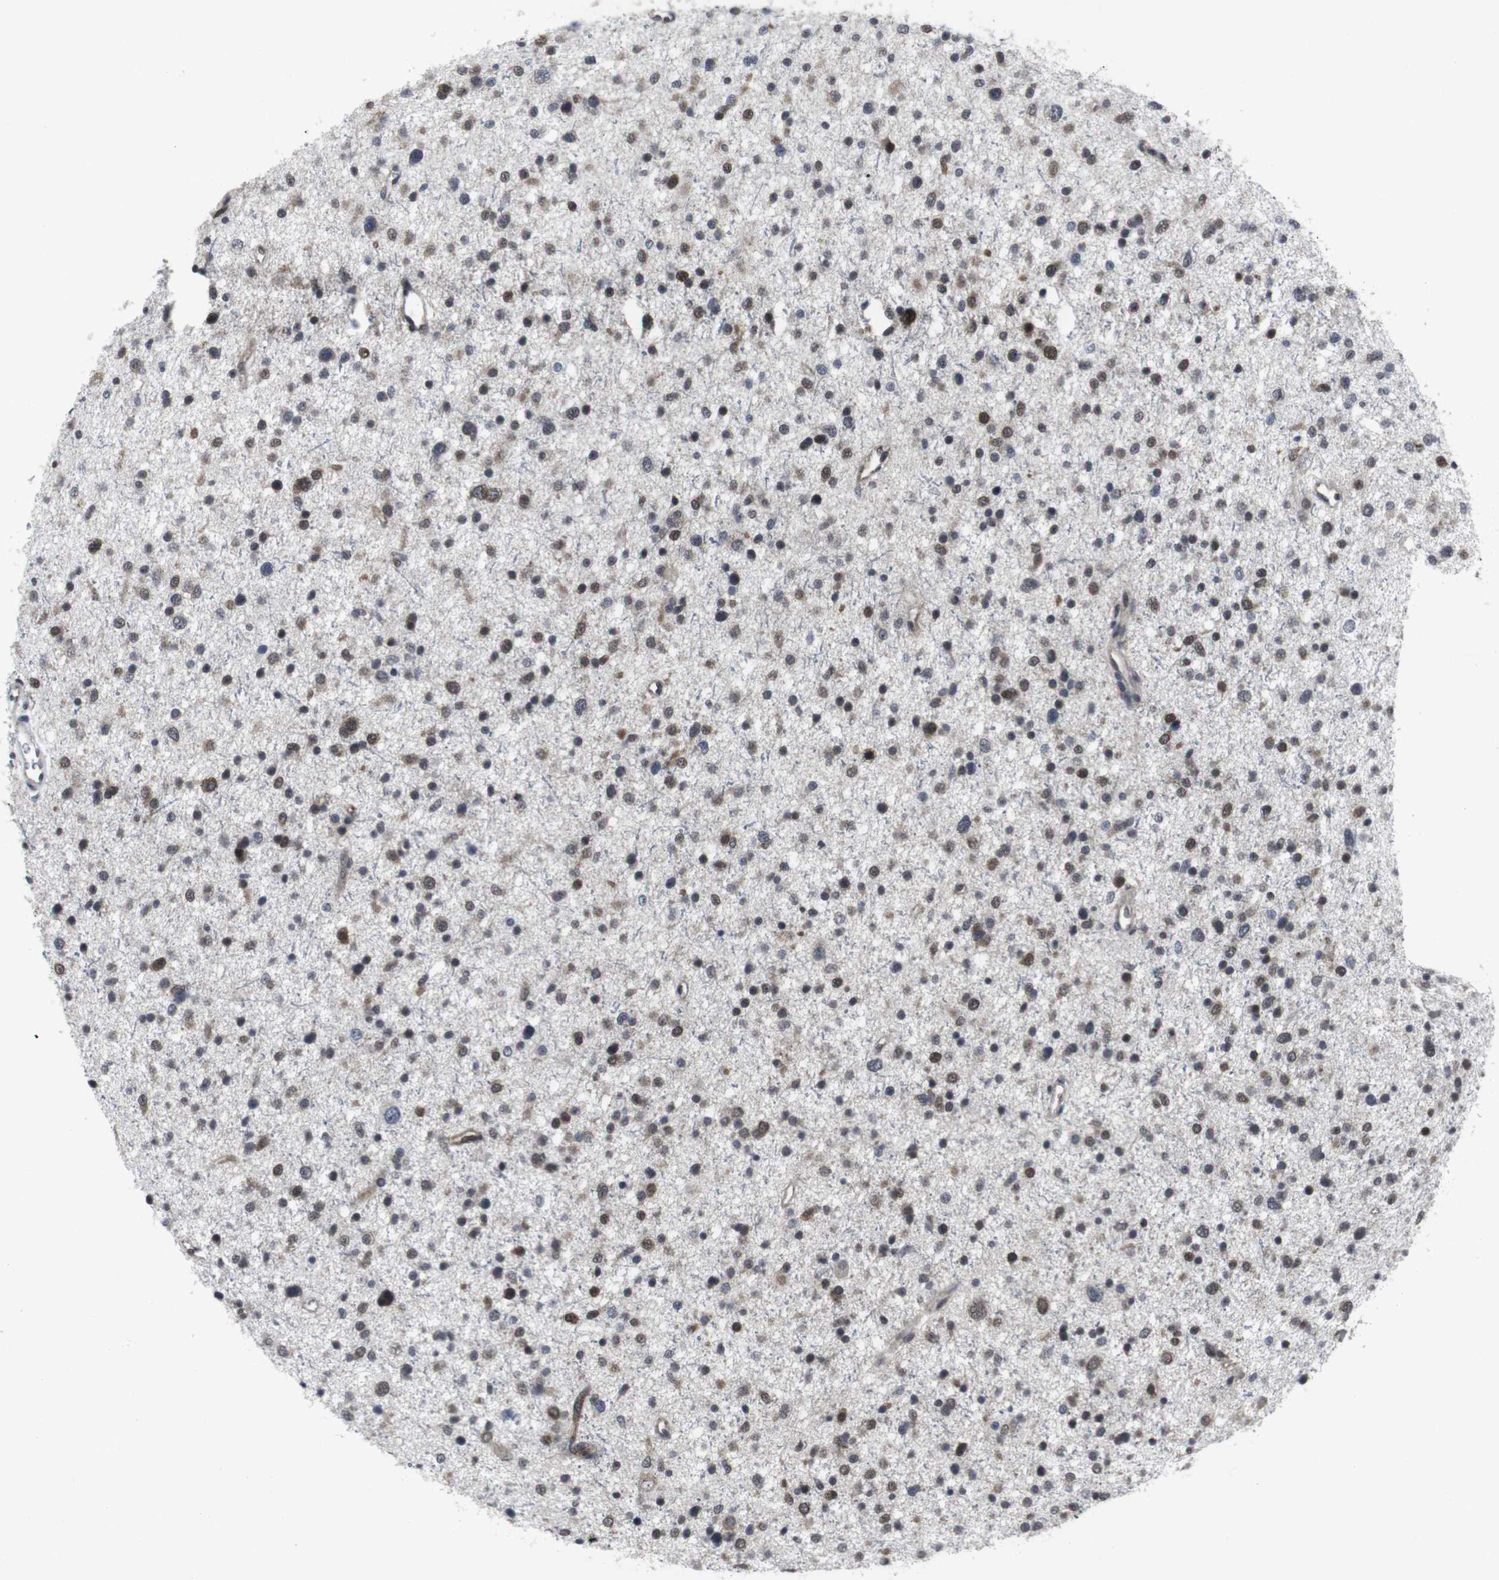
{"staining": {"intensity": "moderate", "quantity": ">75%", "location": "cytoplasmic/membranous,nuclear"}, "tissue": "glioma", "cell_type": "Tumor cells", "image_type": "cancer", "snomed": [{"axis": "morphology", "description": "Glioma, malignant, Low grade"}, {"axis": "topography", "description": "Brain"}], "caption": "Tumor cells show medium levels of moderate cytoplasmic/membranous and nuclear staining in approximately >75% of cells in human low-grade glioma (malignant). (Stains: DAB in brown, nuclei in blue, Microscopy: brightfield microscopy at high magnification).", "gene": "GEMIN2", "patient": {"sex": "female", "age": 37}}